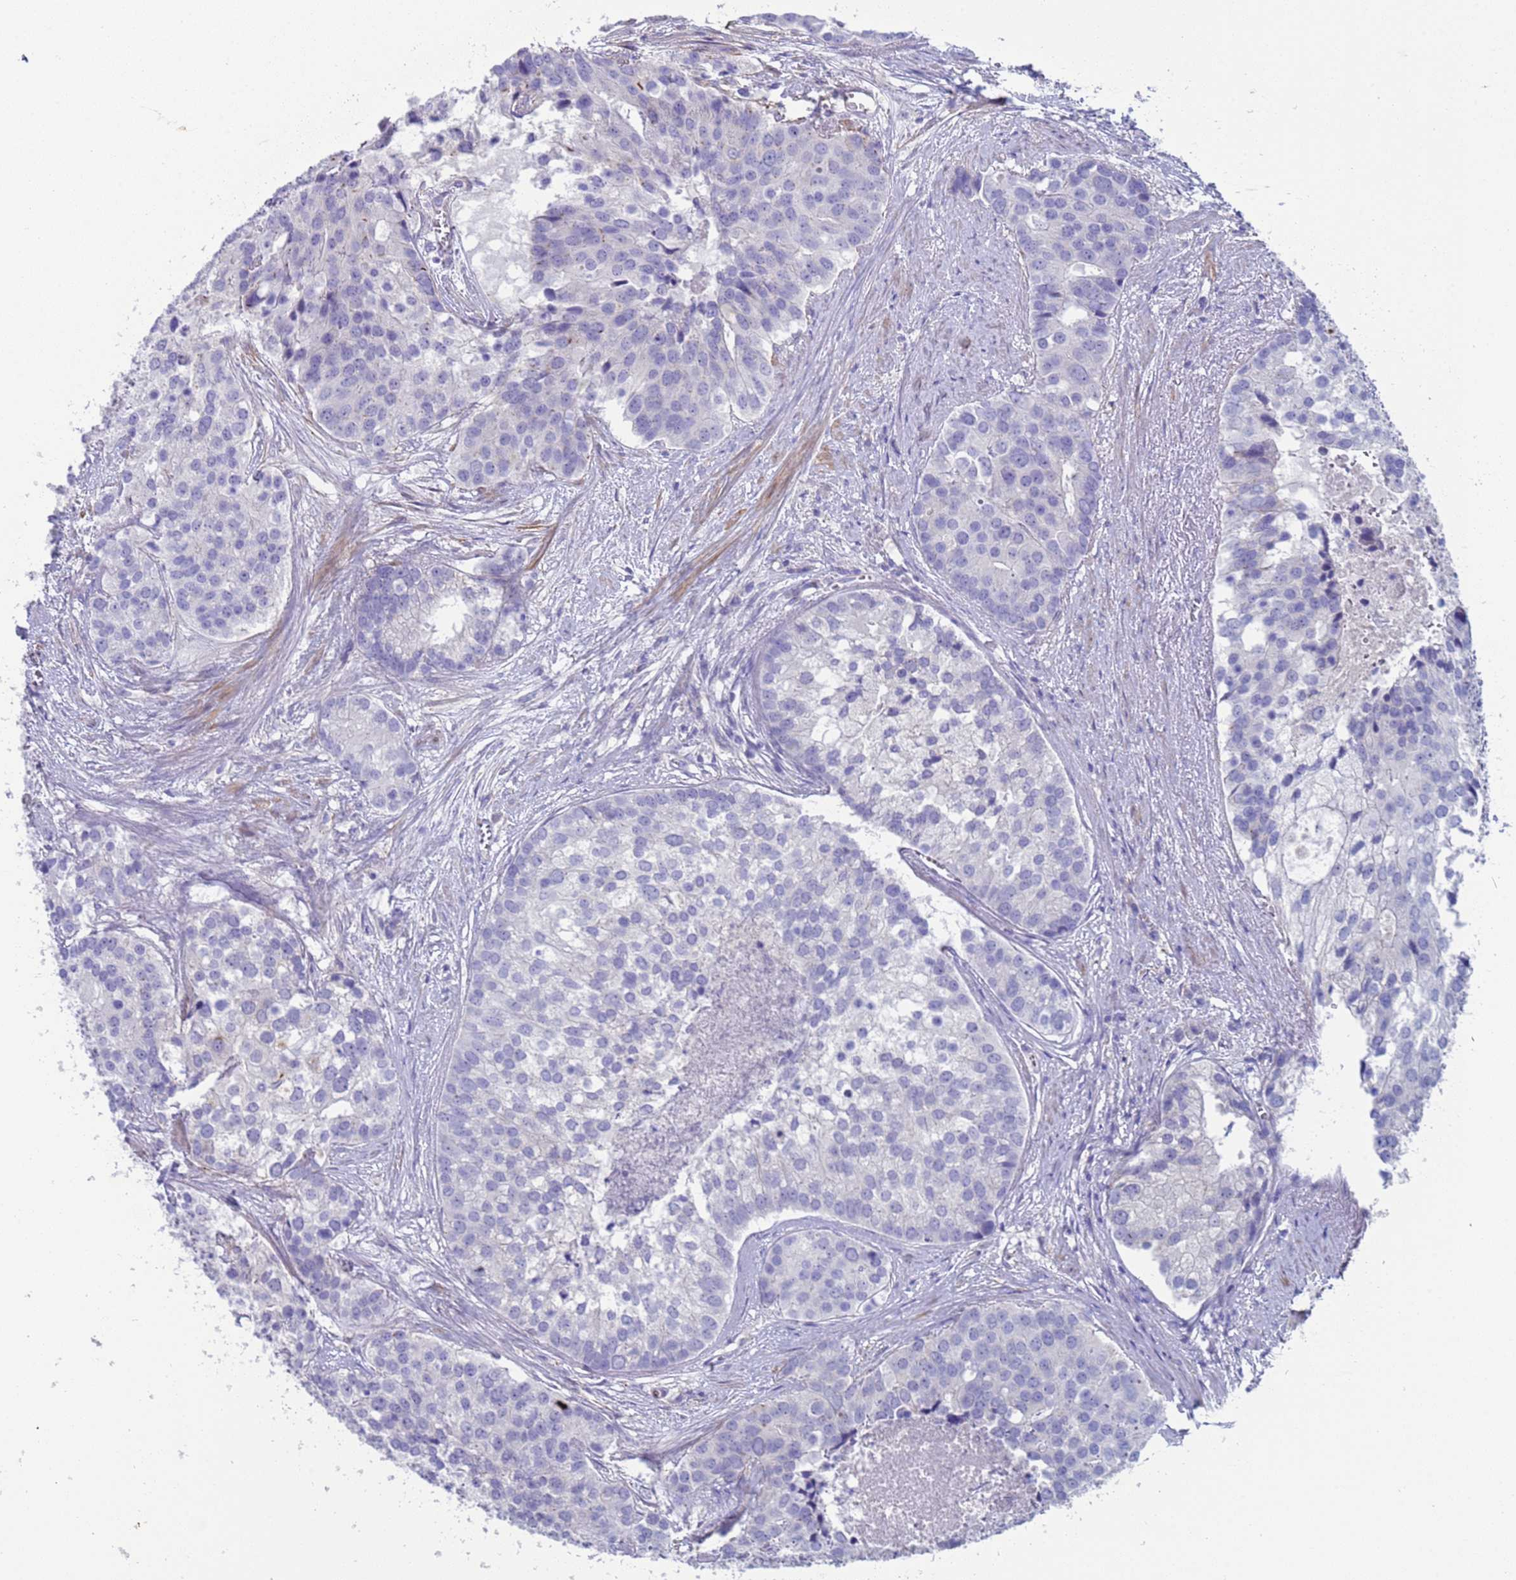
{"staining": {"intensity": "negative", "quantity": "none", "location": "none"}, "tissue": "prostate cancer", "cell_type": "Tumor cells", "image_type": "cancer", "snomed": [{"axis": "morphology", "description": "Adenocarcinoma, High grade"}, {"axis": "topography", "description": "Prostate"}], "caption": "Tumor cells show no significant protein positivity in prostate cancer.", "gene": "KBTBD3", "patient": {"sex": "male", "age": 62}}